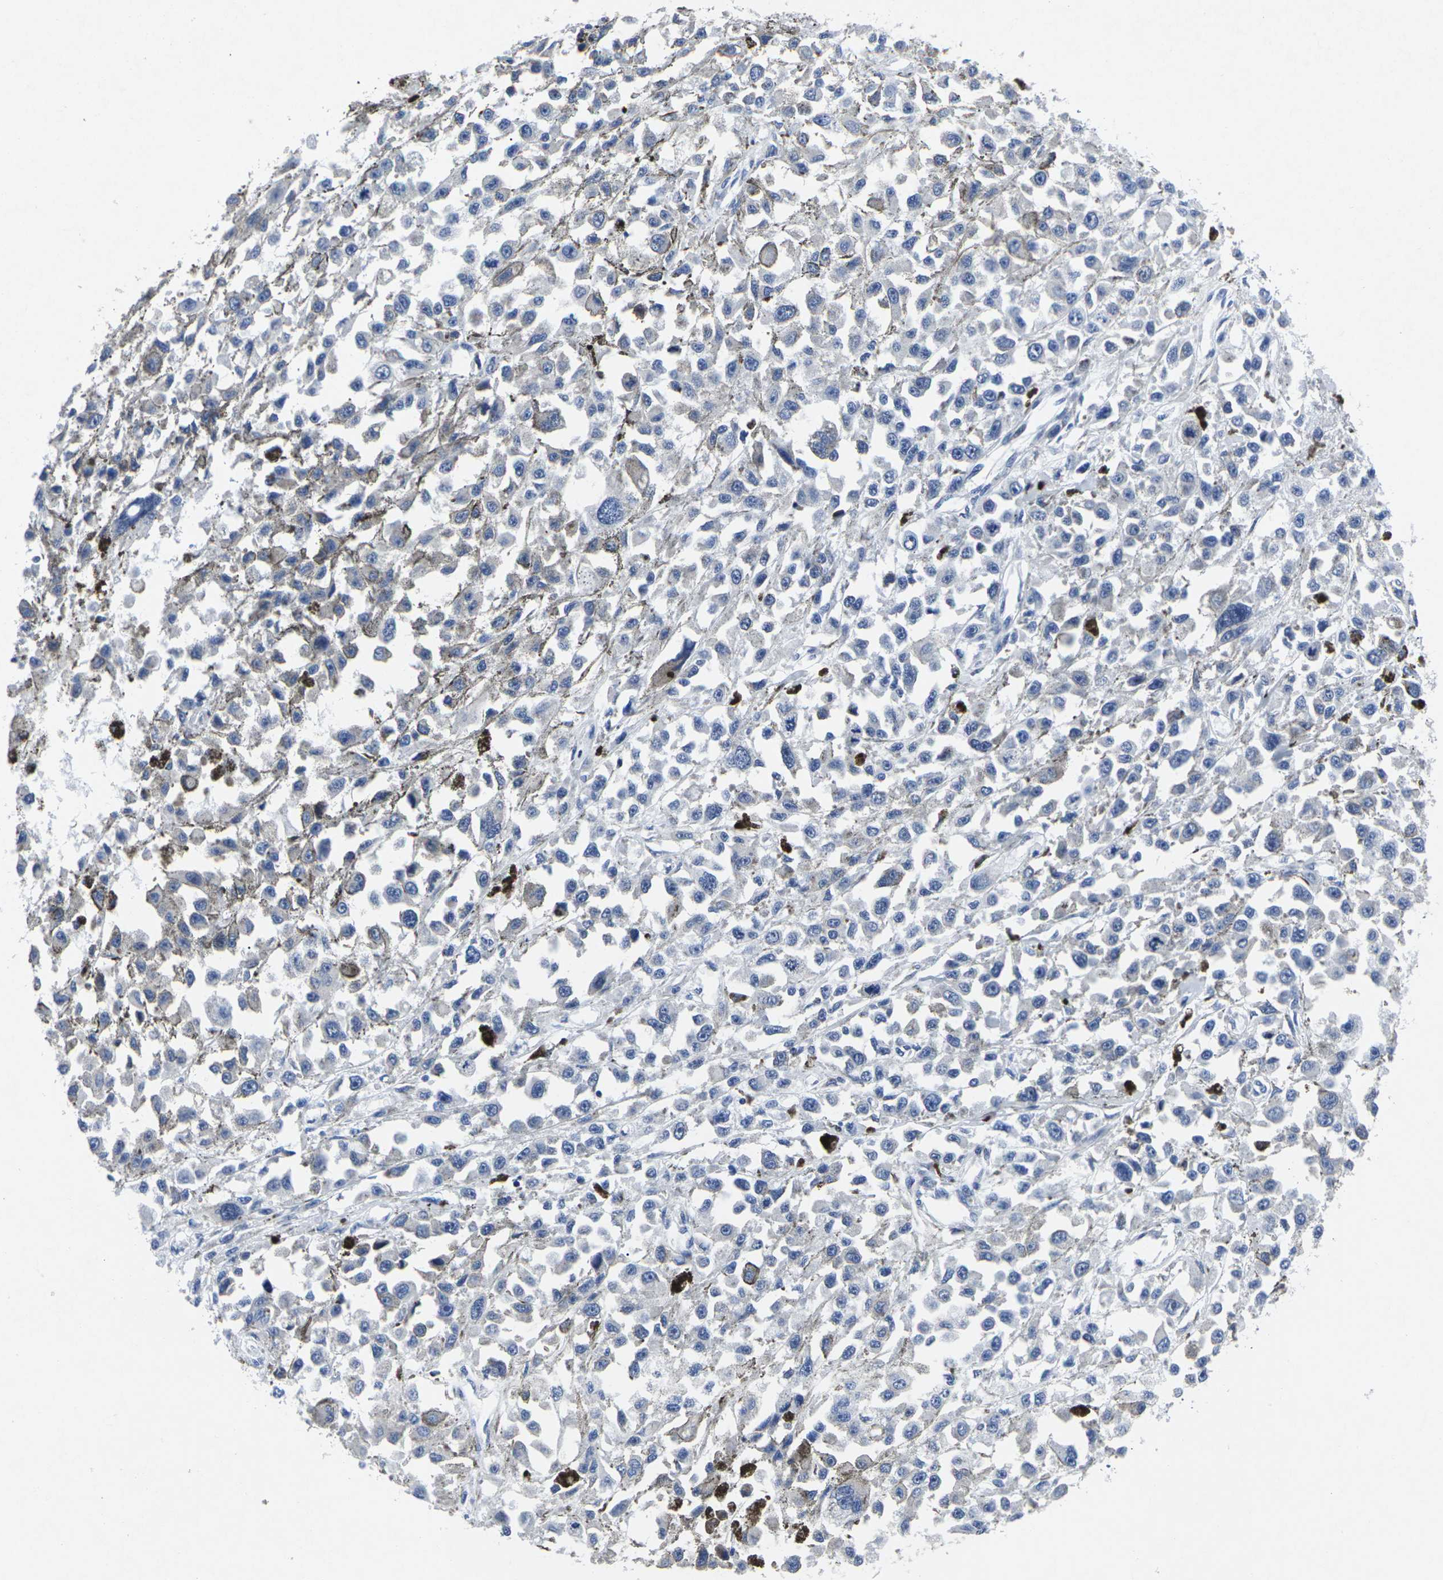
{"staining": {"intensity": "negative", "quantity": "none", "location": "none"}, "tissue": "melanoma", "cell_type": "Tumor cells", "image_type": "cancer", "snomed": [{"axis": "morphology", "description": "Malignant melanoma, Metastatic site"}, {"axis": "topography", "description": "Lymph node"}], "caption": "This is an immunohistochemistry (IHC) image of malignant melanoma (metastatic site). There is no expression in tumor cells.", "gene": "RPN1", "patient": {"sex": "male", "age": 59}}